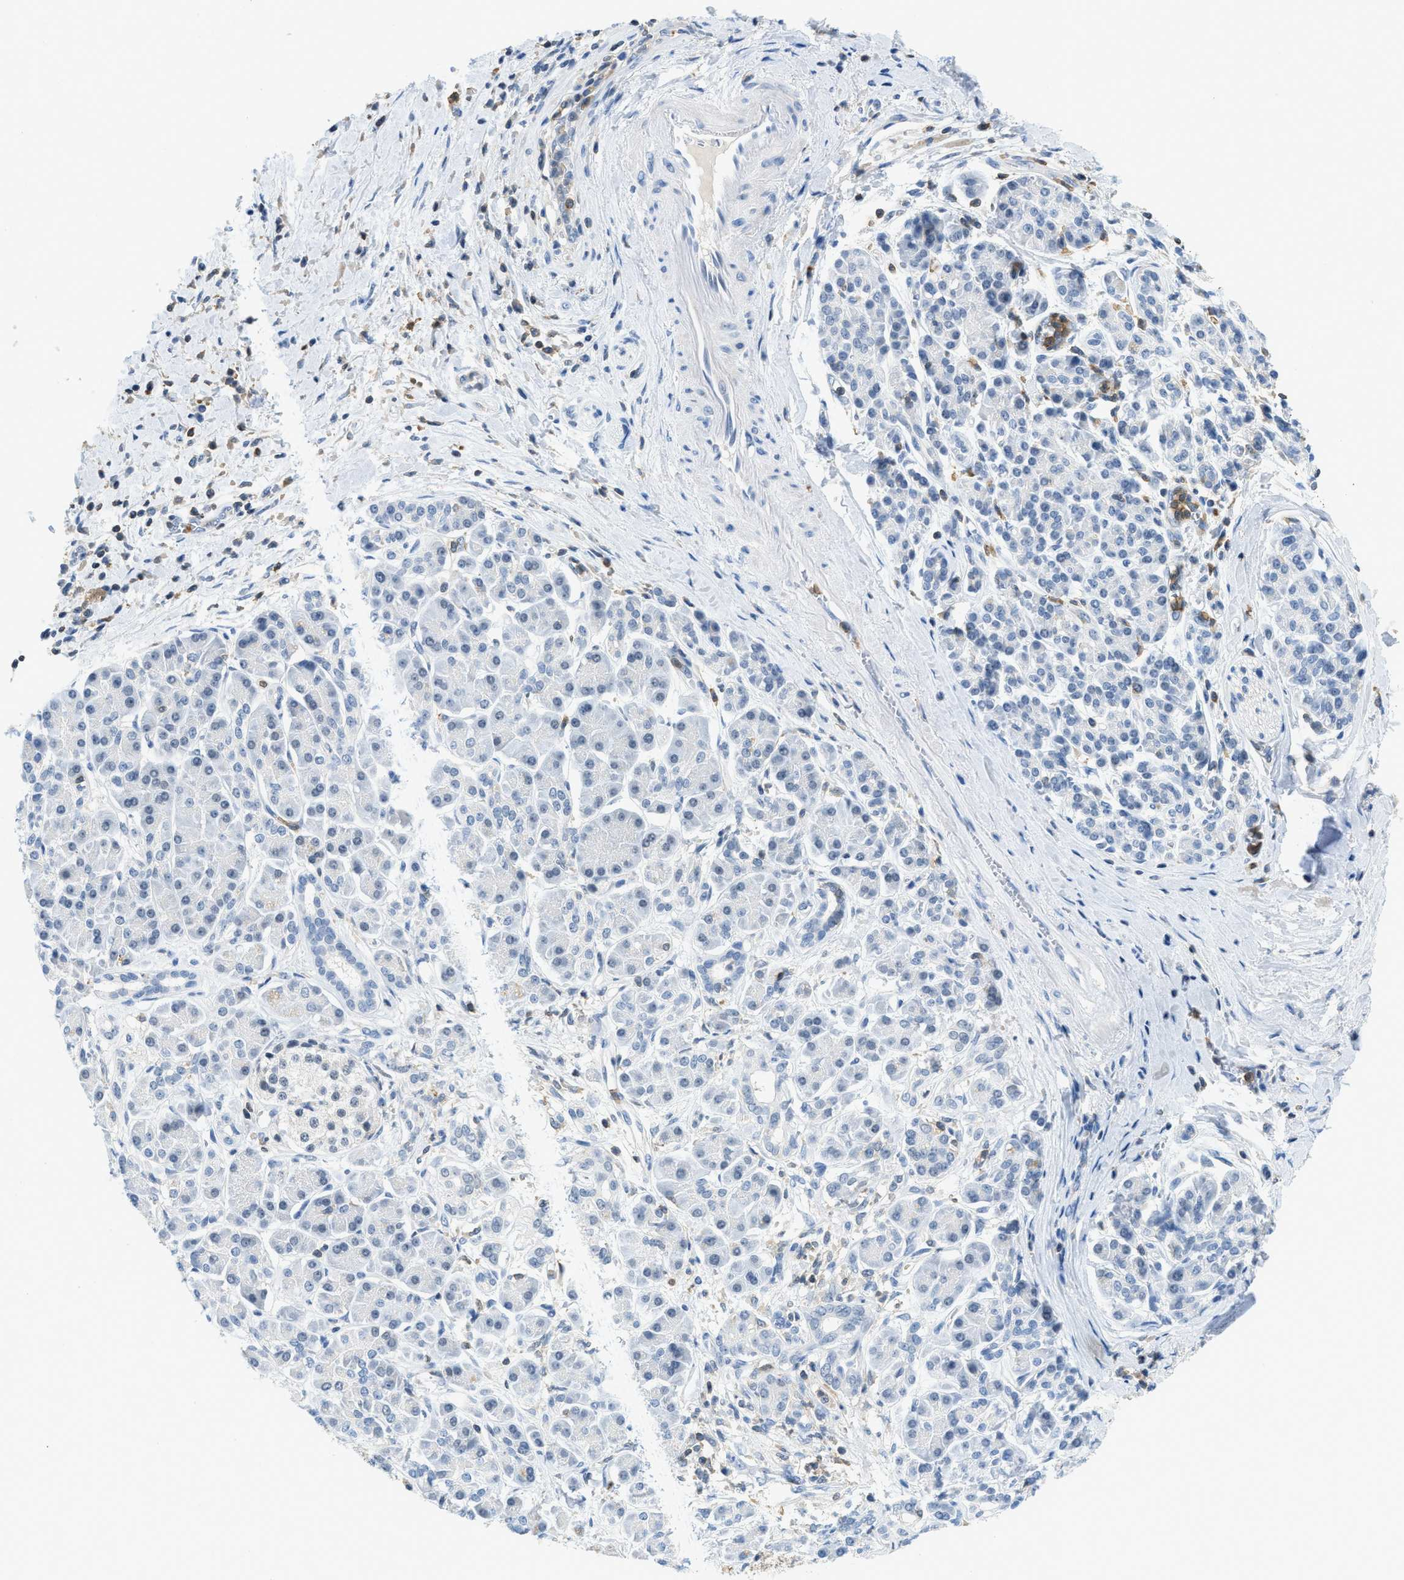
{"staining": {"intensity": "negative", "quantity": "none", "location": "none"}, "tissue": "pancreatic cancer", "cell_type": "Tumor cells", "image_type": "cancer", "snomed": [{"axis": "morphology", "description": "Adenocarcinoma, NOS"}, {"axis": "topography", "description": "Pancreas"}], "caption": "There is no significant positivity in tumor cells of pancreatic cancer (adenocarcinoma). (DAB IHC, high magnification).", "gene": "FAM151A", "patient": {"sex": "male", "age": 55}}